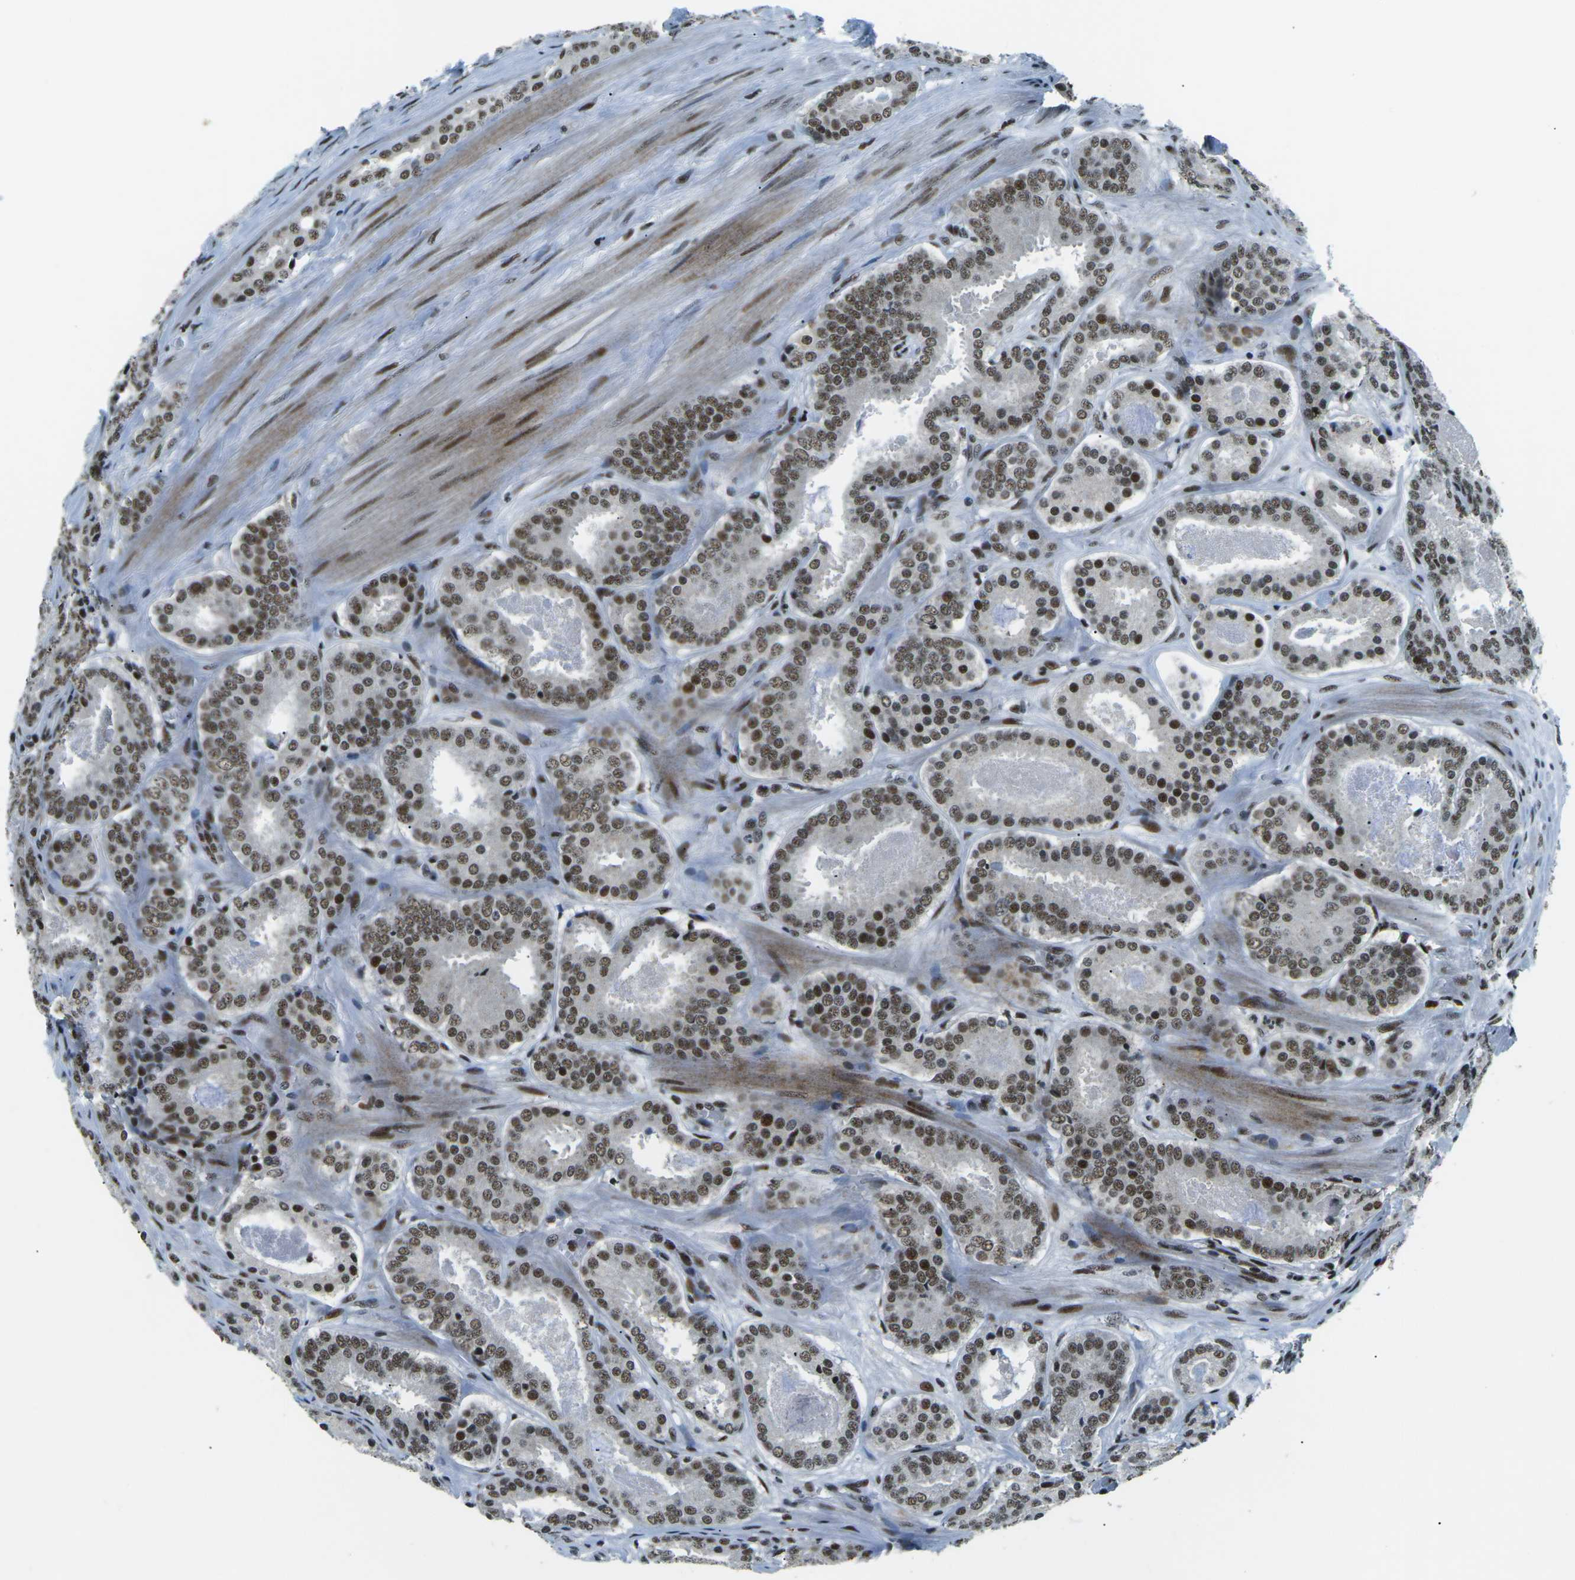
{"staining": {"intensity": "moderate", "quantity": ">75%", "location": "nuclear"}, "tissue": "prostate cancer", "cell_type": "Tumor cells", "image_type": "cancer", "snomed": [{"axis": "morphology", "description": "Adenocarcinoma, Low grade"}, {"axis": "topography", "description": "Prostate"}], "caption": "Prostate cancer stained with a brown dye shows moderate nuclear positive positivity in about >75% of tumor cells.", "gene": "RBL2", "patient": {"sex": "male", "age": 69}}